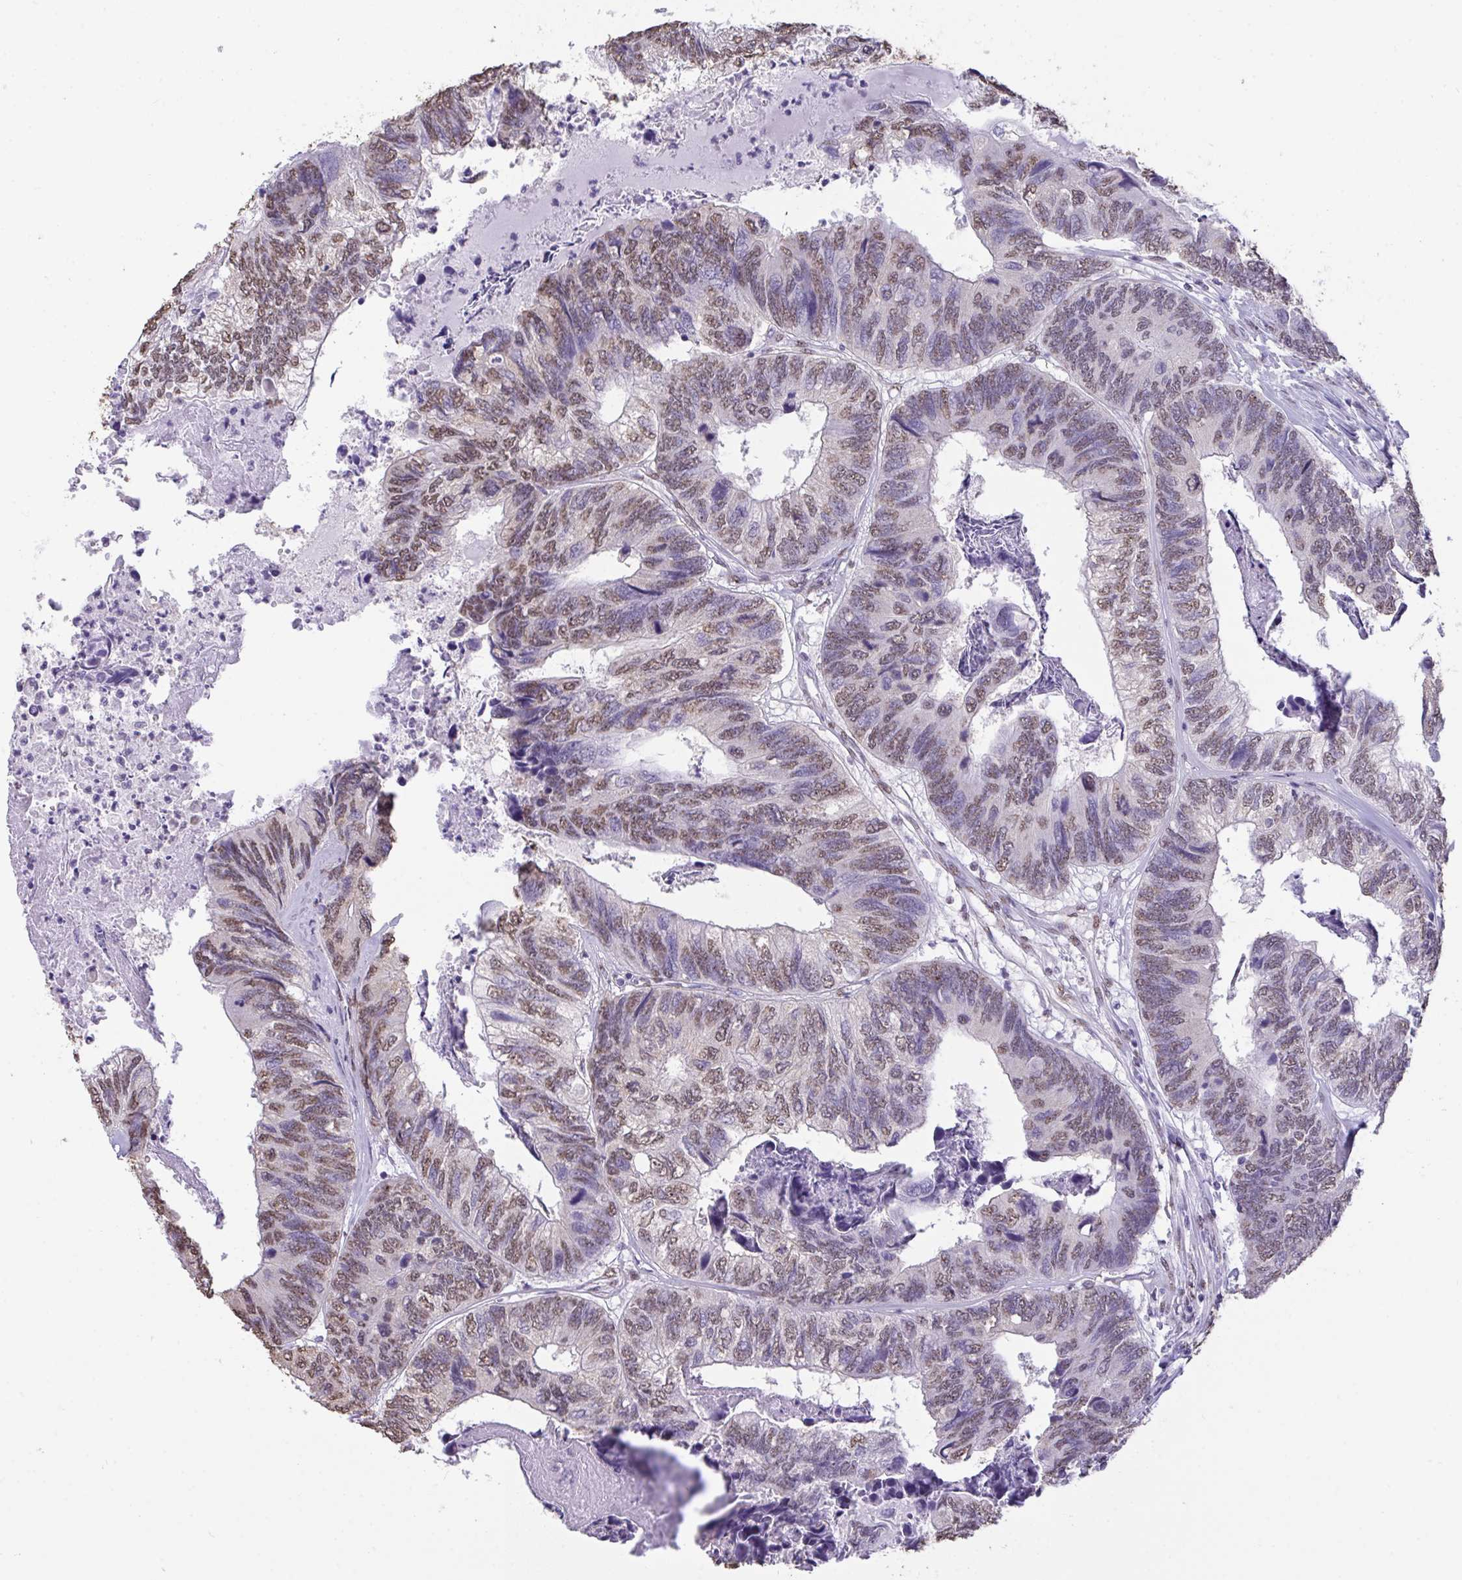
{"staining": {"intensity": "moderate", "quantity": "25%-75%", "location": "nuclear"}, "tissue": "colorectal cancer", "cell_type": "Tumor cells", "image_type": "cancer", "snomed": [{"axis": "morphology", "description": "Adenocarcinoma, NOS"}, {"axis": "topography", "description": "Colon"}], "caption": "Colorectal adenocarcinoma was stained to show a protein in brown. There is medium levels of moderate nuclear staining in approximately 25%-75% of tumor cells.", "gene": "SEMA6B", "patient": {"sex": "female", "age": 67}}